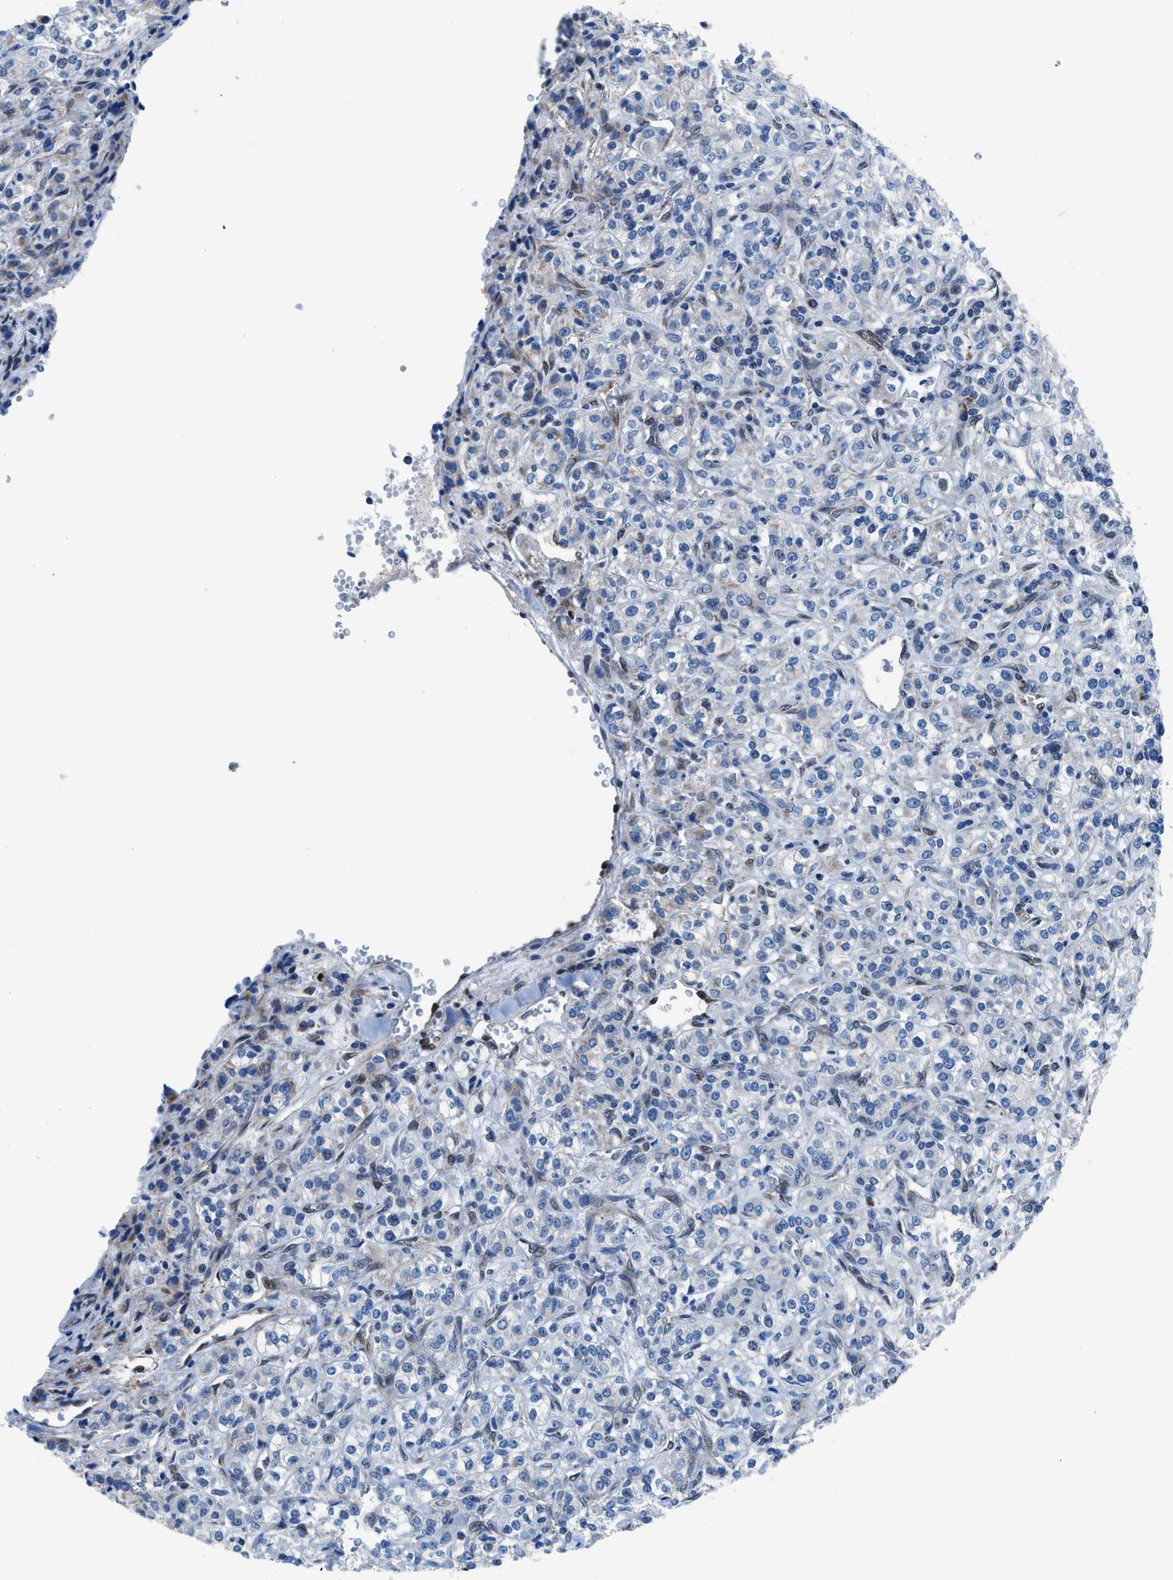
{"staining": {"intensity": "negative", "quantity": "none", "location": "none"}, "tissue": "renal cancer", "cell_type": "Tumor cells", "image_type": "cancer", "snomed": [{"axis": "morphology", "description": "Adenocarcinoma, NOS"}, {"axis": "topography", "description": "Kidney"}], "caption": "Immunohistochemistry (IHC) histopathology image of human renal cancer (adenocarcinoma) stained for a protein (brown), which reveals no expression in tumor cells.", "gene": "LMO2", "patient": {"sex": "male", "age": 77}}